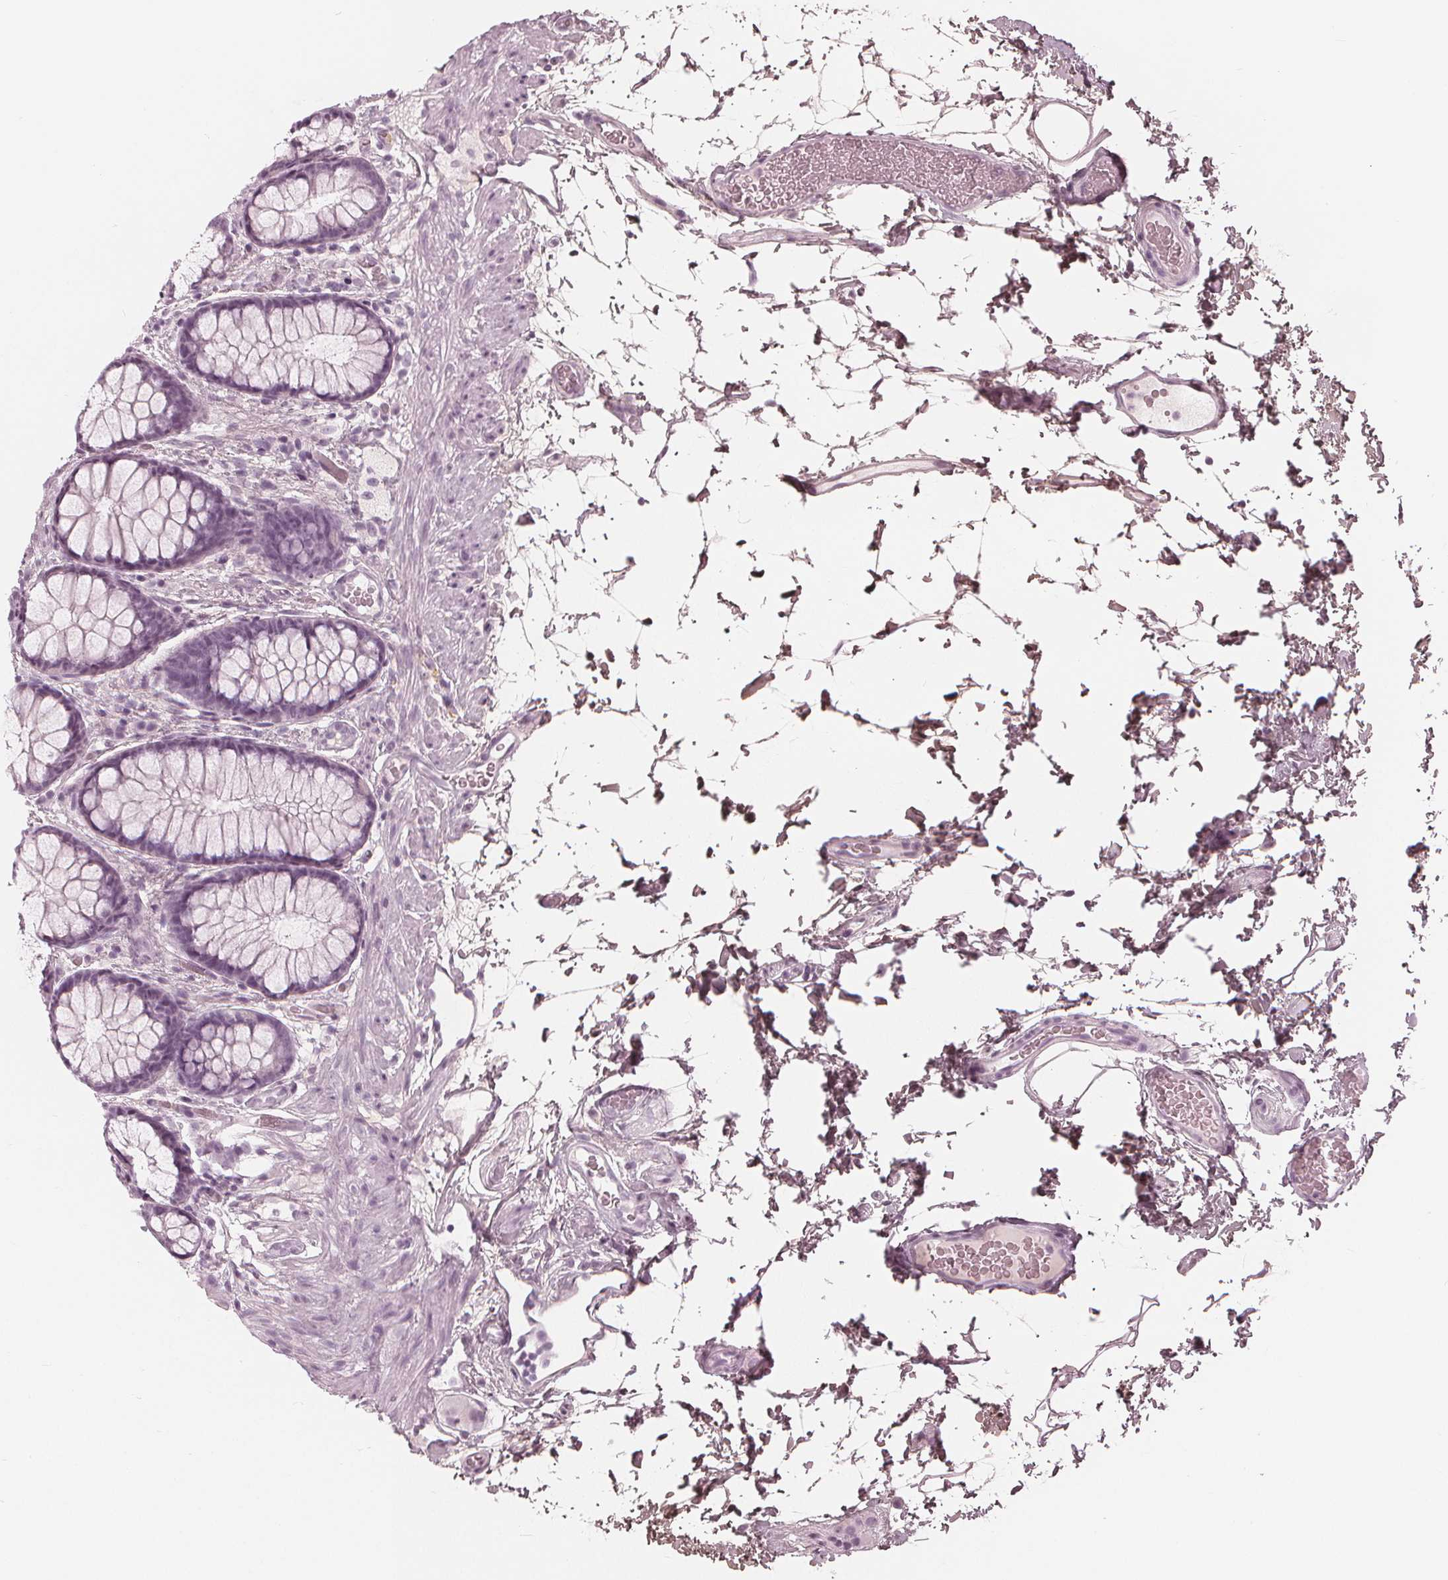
{"staining": {"intensity": "negative", "quantity": "none", "location": "none"}, "tissue": "rectum", "cell_type": "Glandular cells", "image_type": "normal", "snomed": [{"axis": "morphology", "description": "Normal tissue, NOS"}, {"axis": "topography", "description": "Rectum"}], "caption": "There is no significant staining in glandular cells of rectum. The staining was performed using DAB to visualize the protein expression in brown, while the nuclei were stained in blue with hematoxylin (Magnification: 20x).", "gene": "PAEP", "patient": {"sex": "female", "age": 62}}